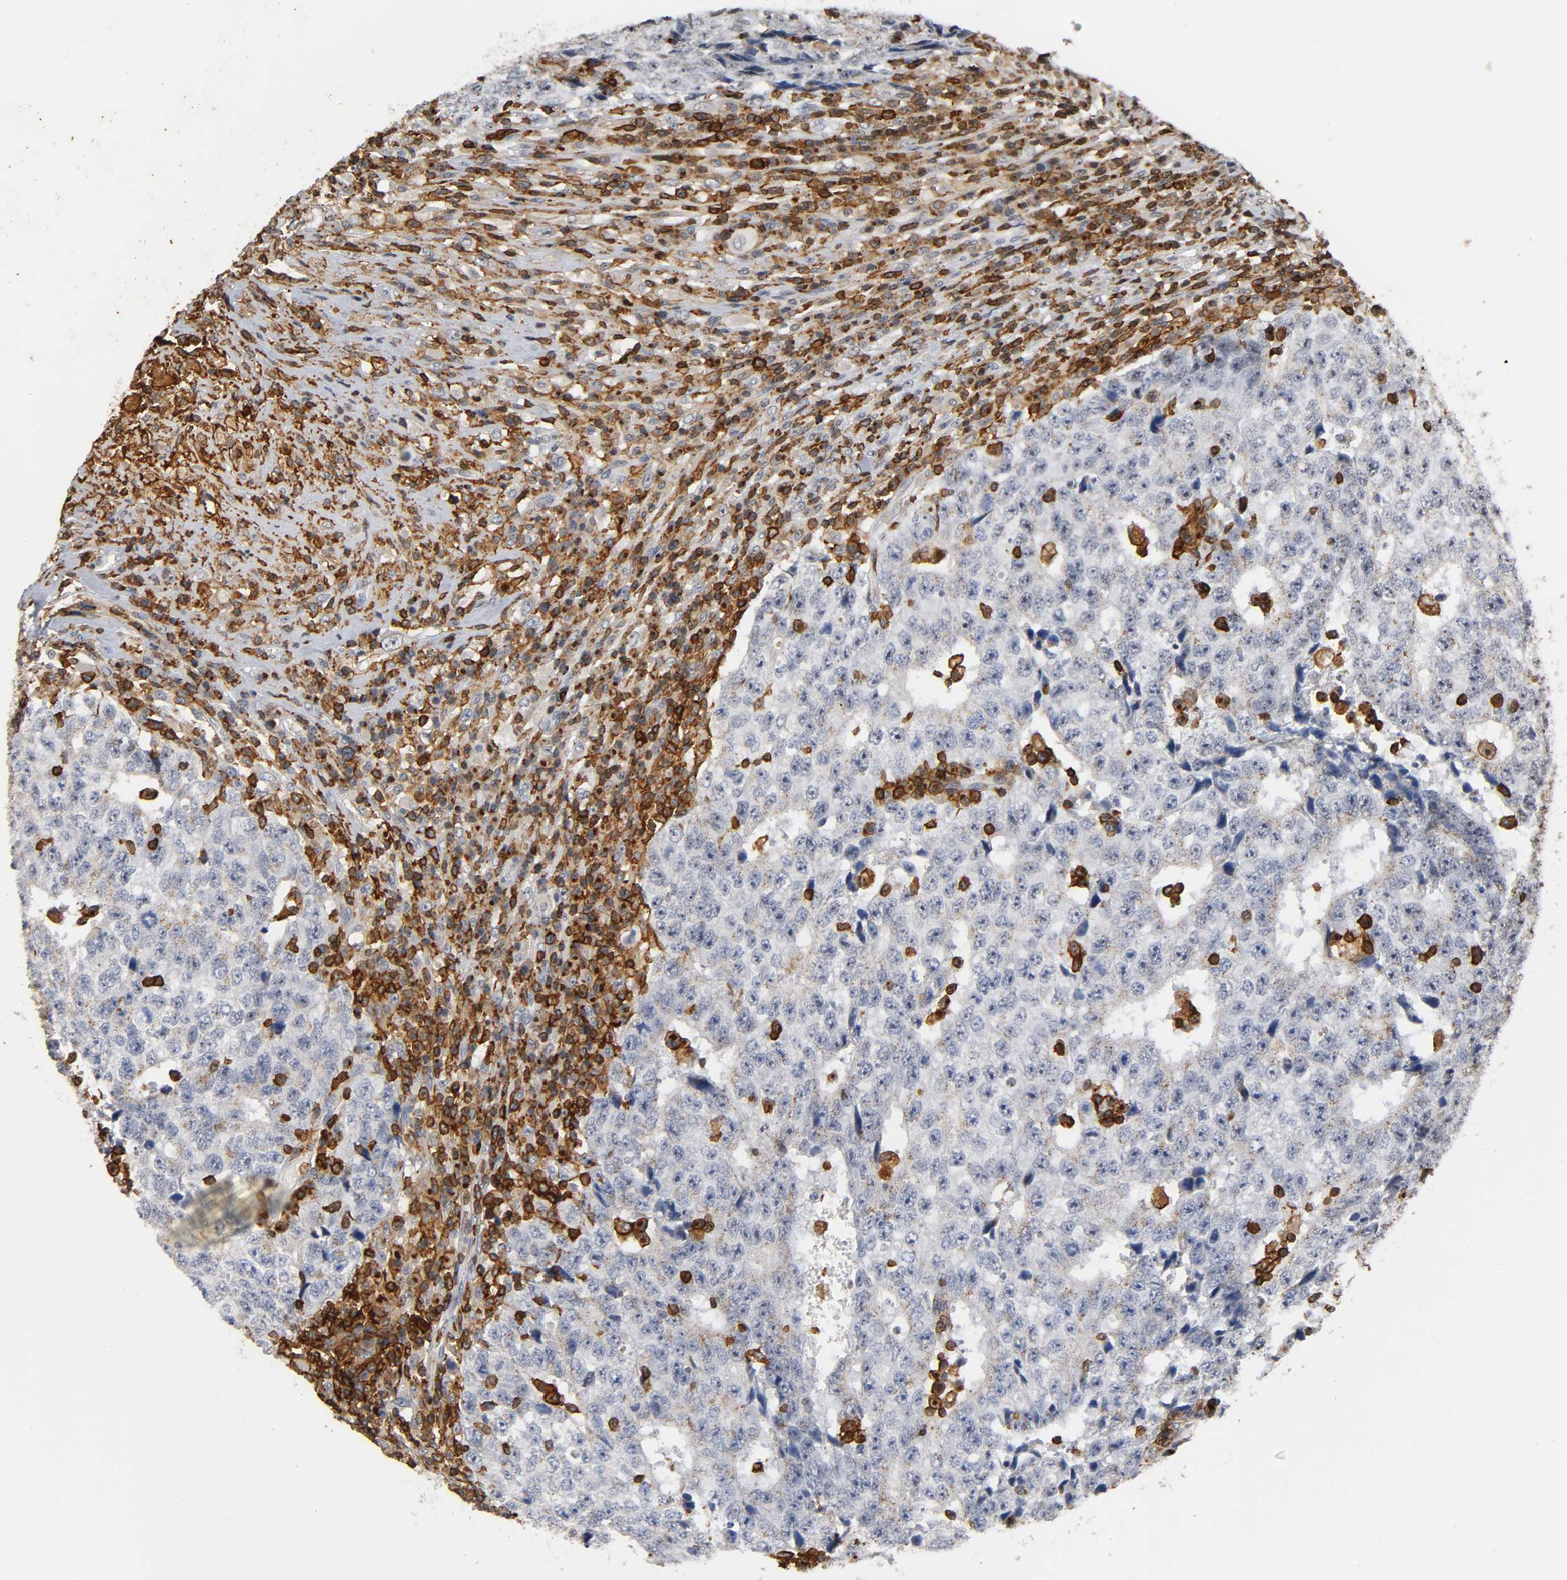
{"staining": {"intensity": "weak", "quantity": "25%-75%", "location": "cytoplasmic/membranous"}, "tissue": "testis cancer", "cell_type": "Tumor cells", "image_type": "cancer", "snomed": [{"axis": "morphology", "description": "Necrosis, NOS"}, {"axis": "morphology", "description": "Carcinoma, Embryonal, NOS"}, {"axis": "topography", "description": "Testis"}], "caption": "Immunohistochemical staining of testis cancer reveals weak cytoplasmic/membranous protein positivity in approximately 25%-75% of tumor cells.", "gene": "CAPN10", "patient": {"sex": "male", "age": 19}}